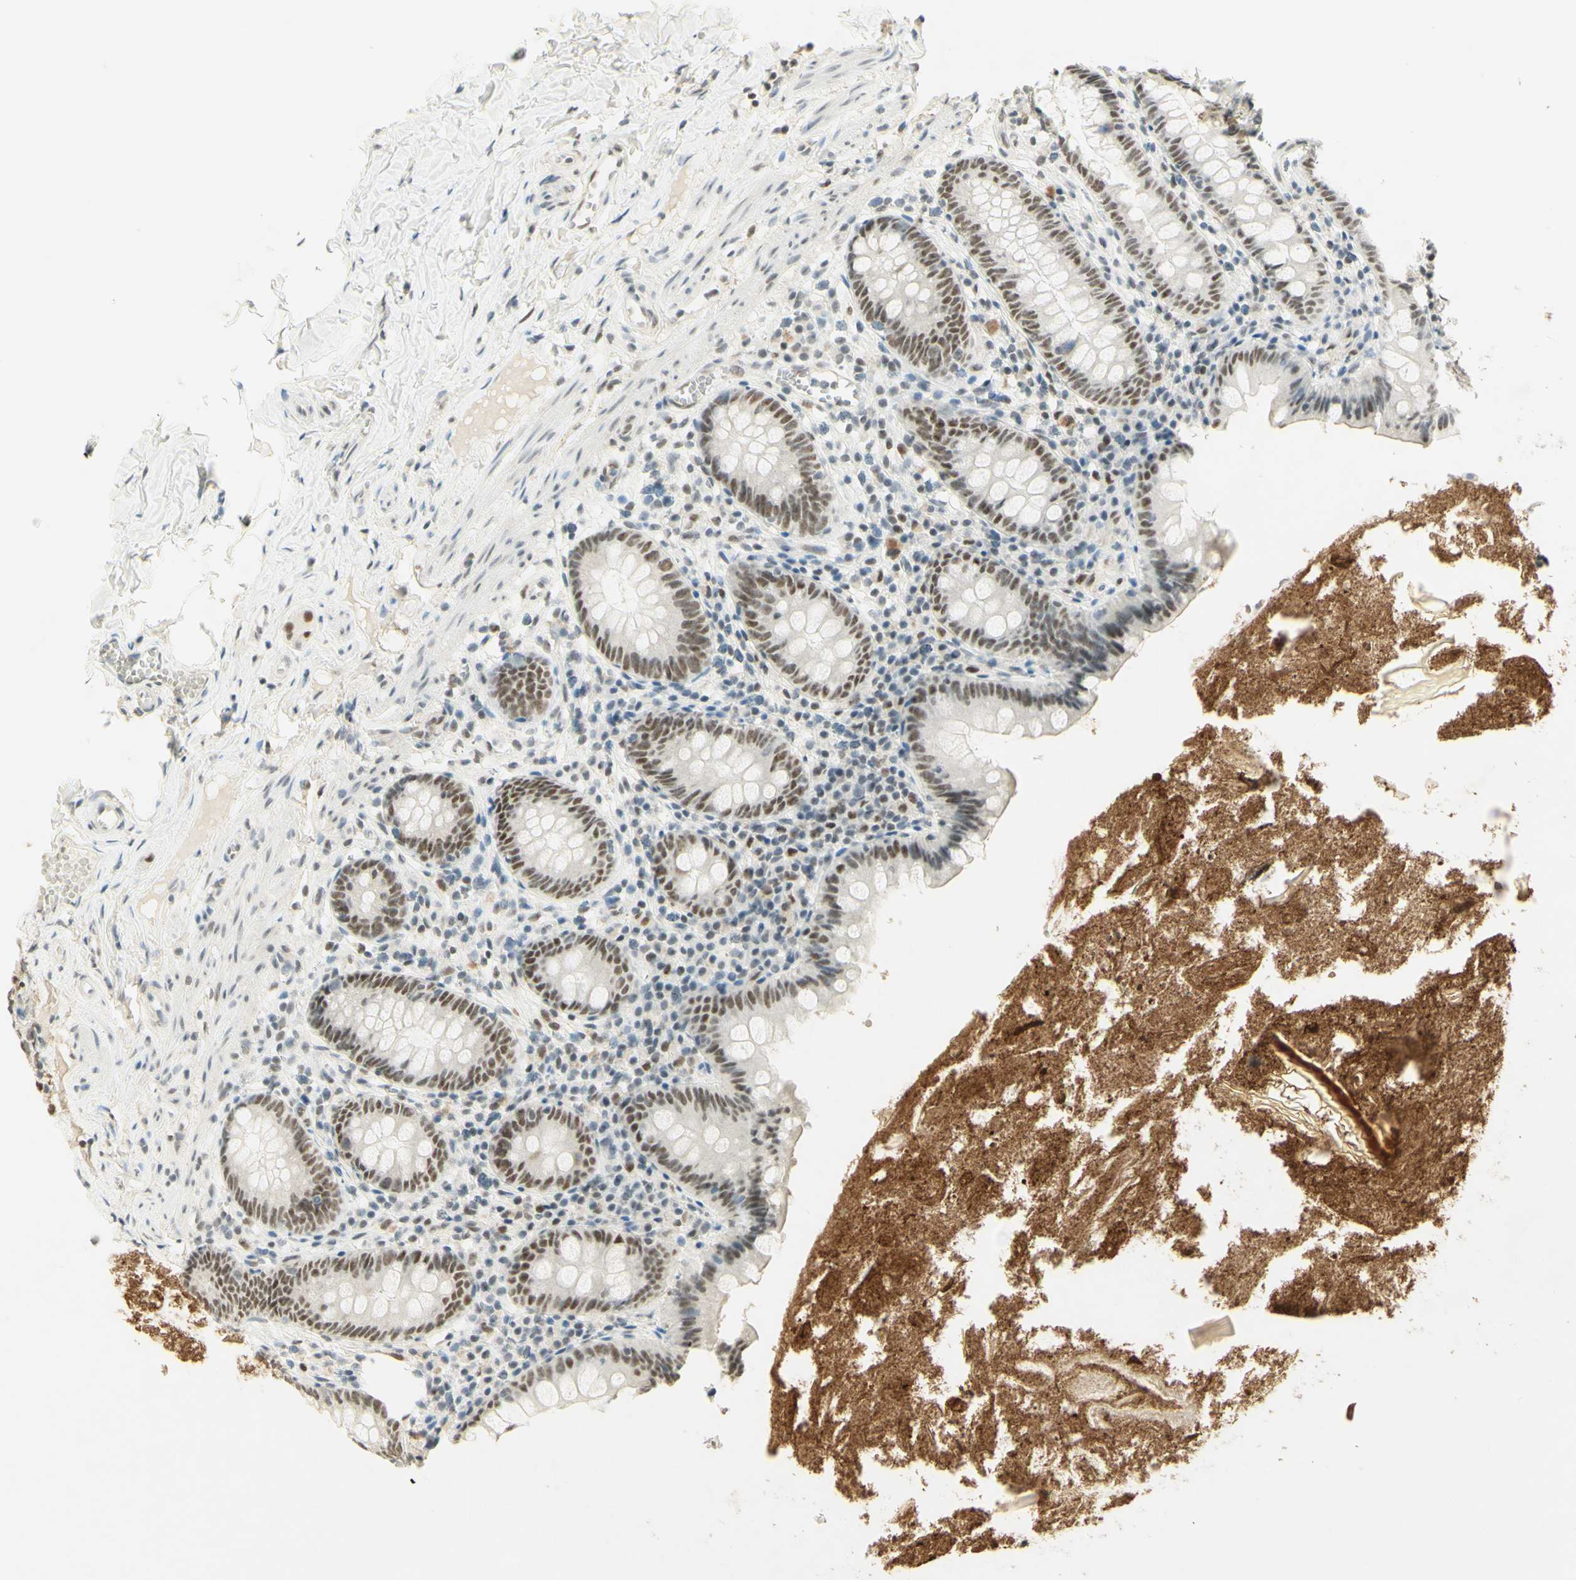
{"staining": {"intensity": "moderate", "quantity": ">75%", "location": "nuclear"}, "tissue": "appendix", "cell_type": "Glandular cells", "image_type": "normal", "snomed": [{"axis": "morphology", "description": "Normal tissue, NOS"}, {"axis": "topography", "description": "Appendix"}], "caption": "An immunohistochemistry photomicrograph of normal tissue is shown. Protein staining in brown labels moderate nuclear positivity in appendix within glandular cells.", "gene": "PMS2", "patient": {"sex": "male", "age": 52}}